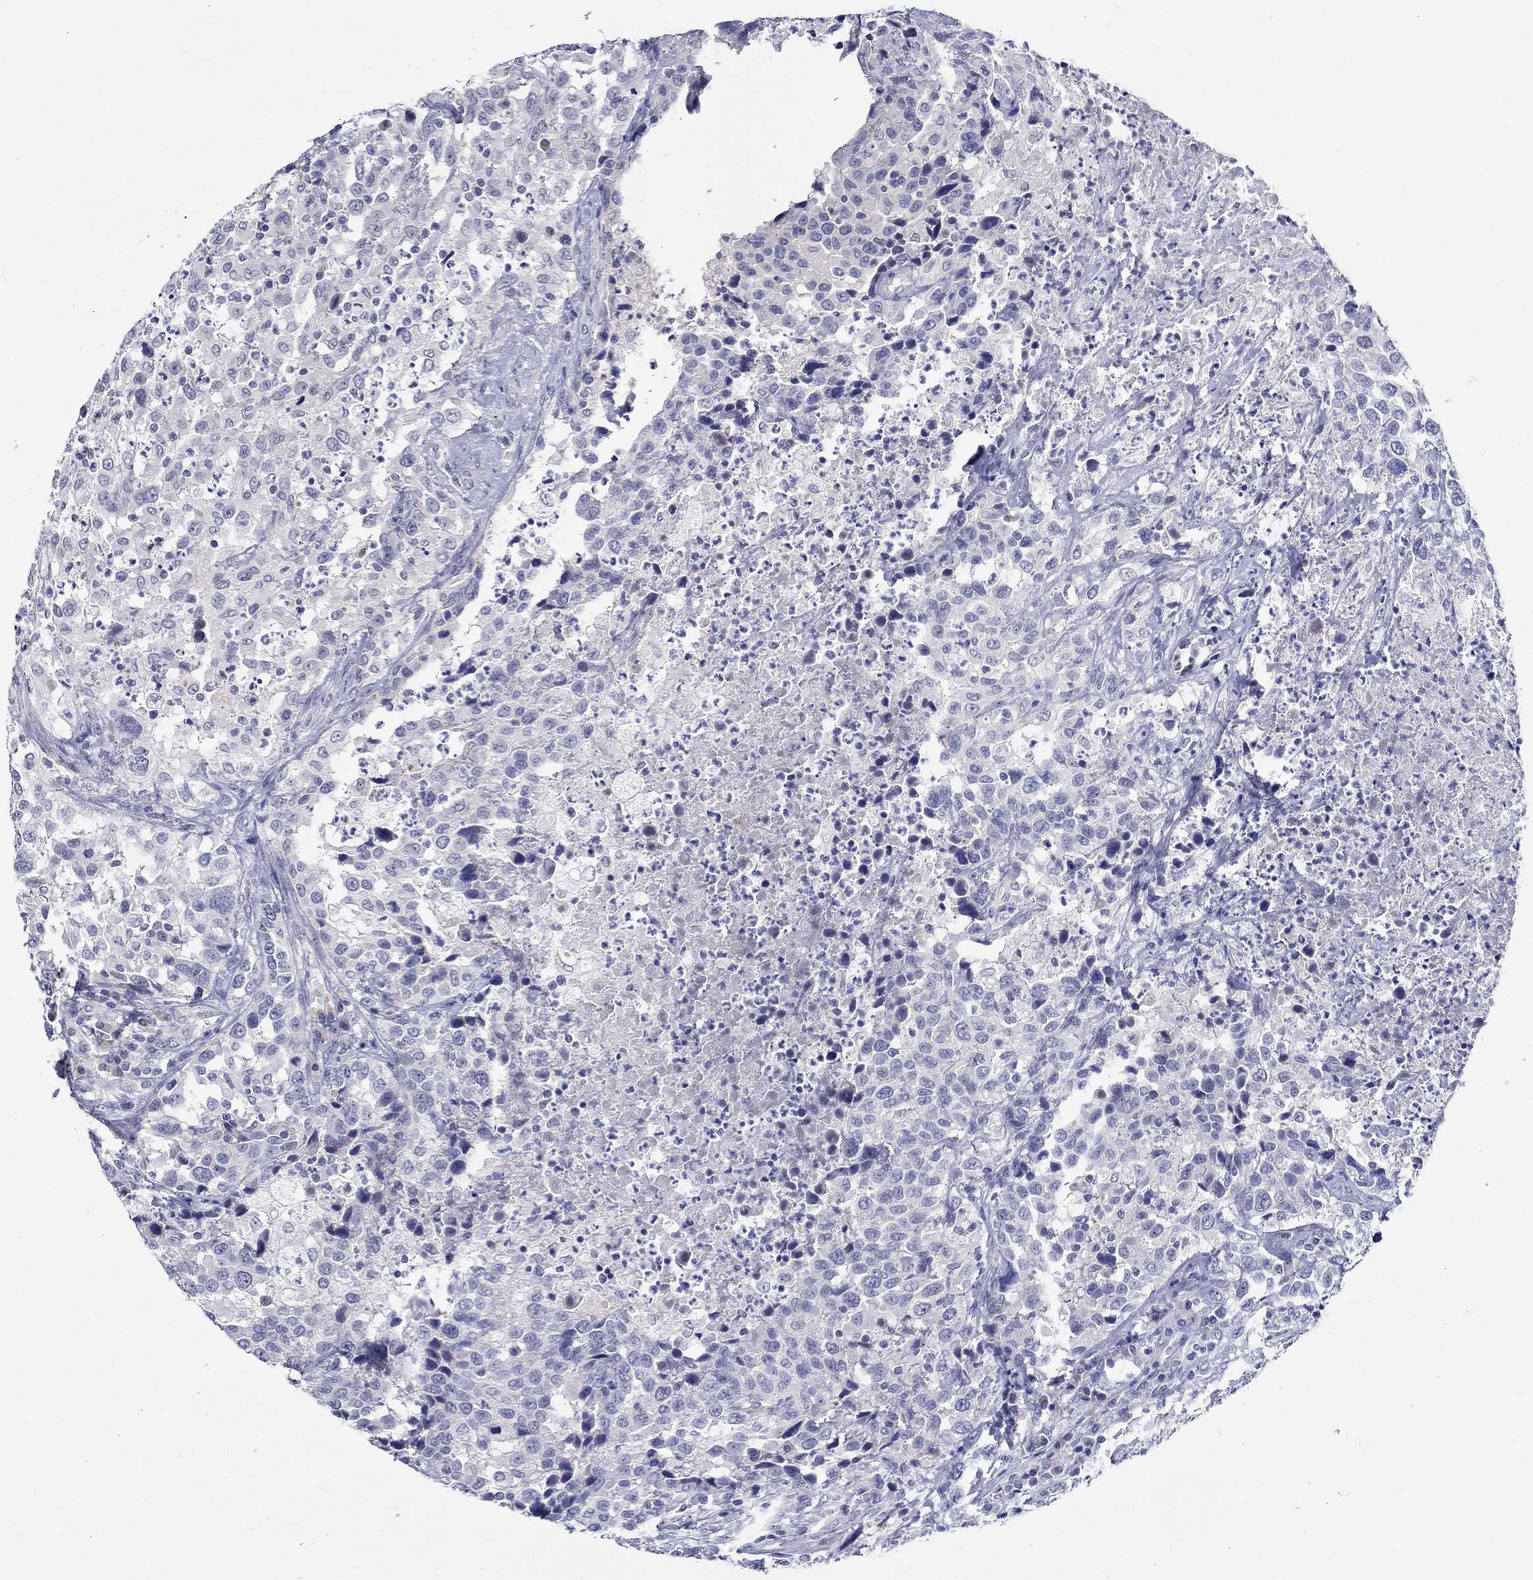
{"staining": {"intensity": "negative", "quantity": "none", "location": "none"}, "tissue": "urothelial cancer", "cell_type": "Tumor cells", "image_type": "cancer", "snomed": [{"axis": "morphology", "description": "Urothelial carcinoma, NOS"}, {"axis": "morphology", "description": "Urothelial carcinoma, High grade"}, {"axis": "topography", "description": "Urinary bladder"}], "caption": "Immunohistochemistry (IHC) histopathology image of urothelial cancer stained for a protein (brown), which displays no staining in tumor cells. (Brightfield microscopy of DAB (3,3'-diaminobenzidine) IHC at high magnification).", "gene": "SLC30A3", "patient": {"sex": "female", "age": 64}}